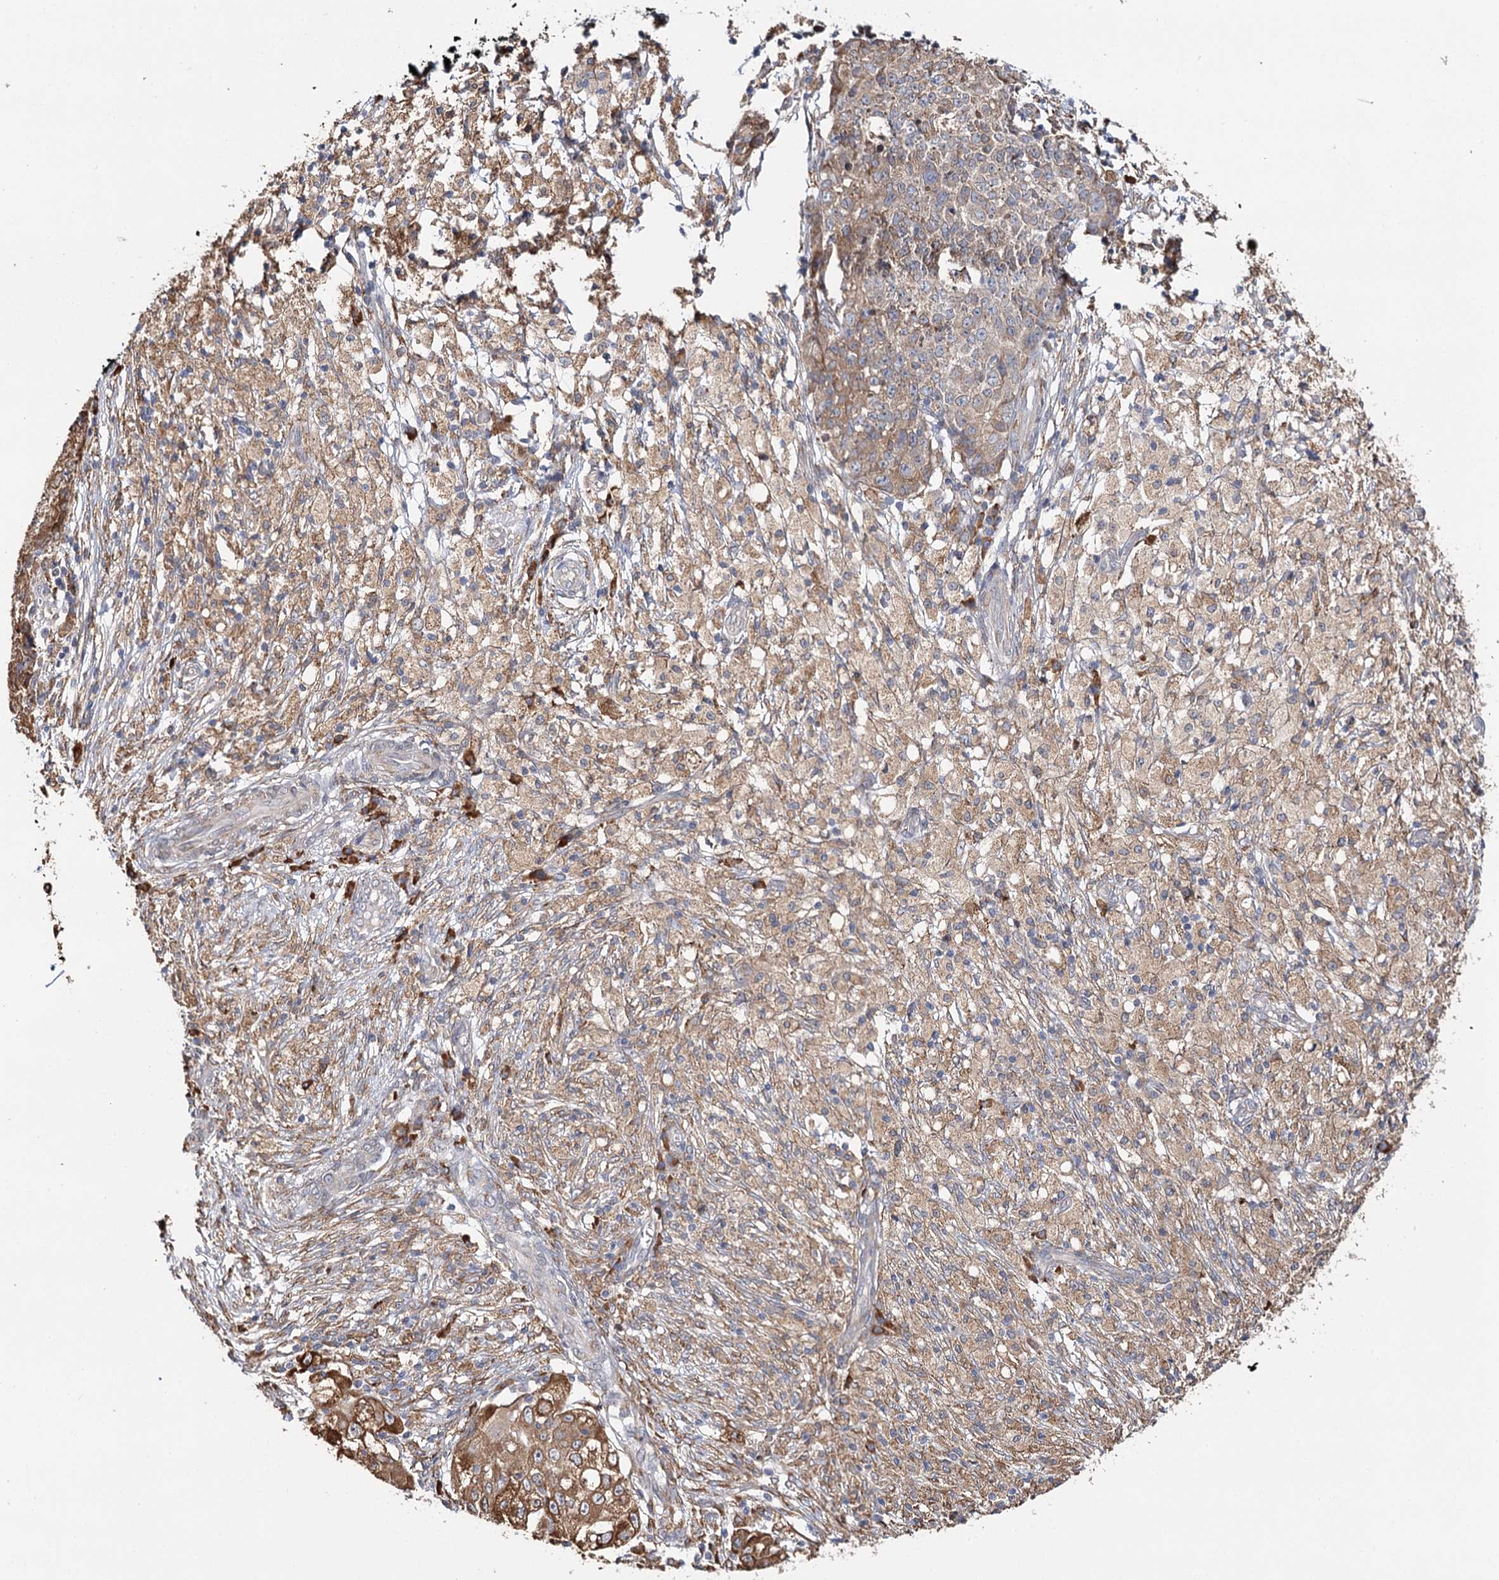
{"staining": {"intensity": "strong", "quantity": ">75%", "location": "cytoplasmic/membranous"}, "tissue": "ovarian cancer", "cell_type": "Tumor cells", "image_type": "cancer", "snomed": [{"axis": "morphology", "description": "Carcinoma, endometroid"}, {"axis": "topography", "description": "Ovary"}], "caption": "This is an image of immunohistochemistry (IHC) staining of endometroid carcinoma (ovarian), which shows strong positivity in the cytoplasmic/membranous of tumor cells.", "gene": "VEGFA", "patient": {"sex": "female", "age": 42}}